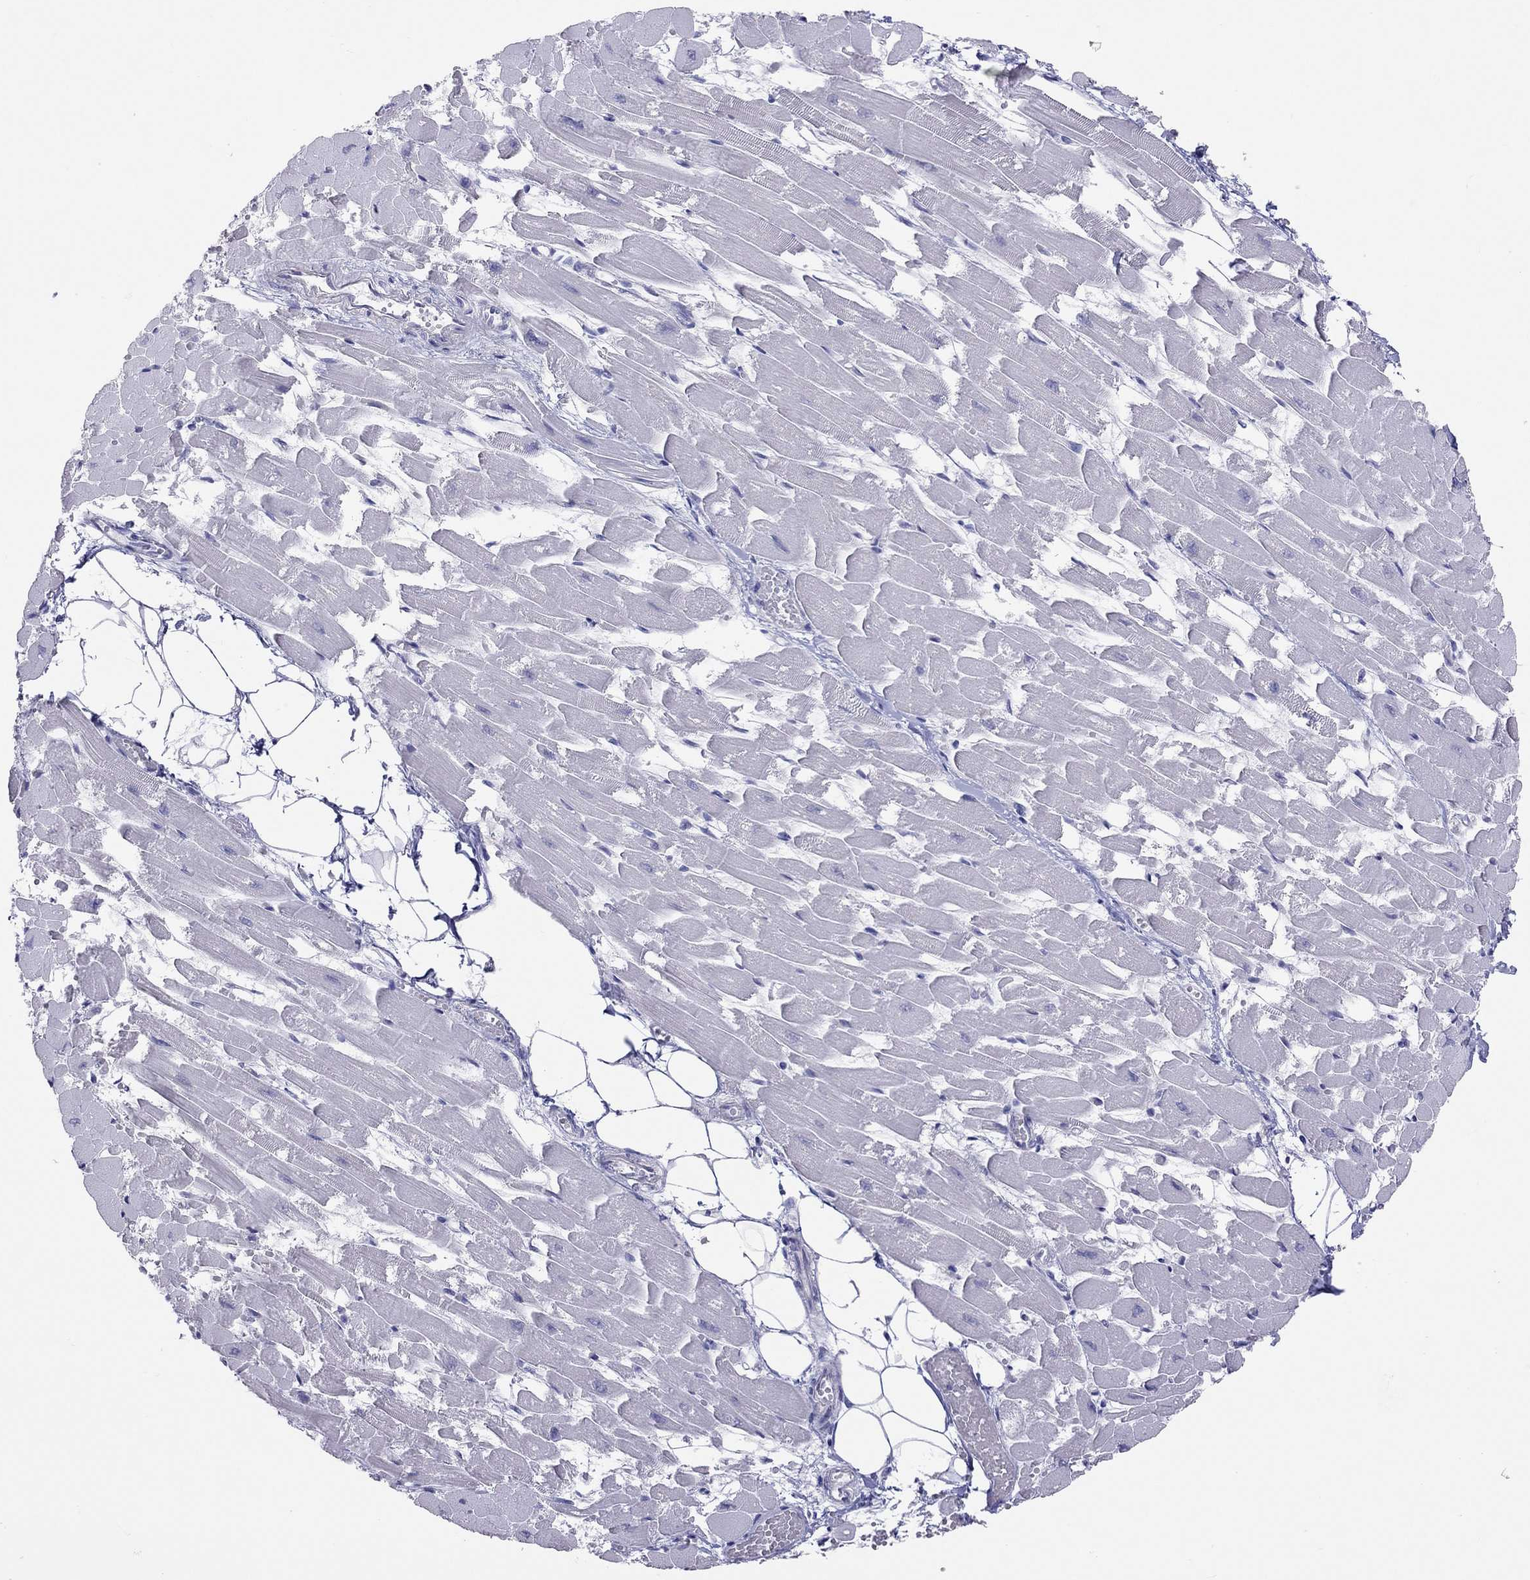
{"staining": {"intensity": "negative", "quantity": "none", "location": "none"}, "tissue": "heart muscle", "cell_type": "Cardiomyocytes", "image_type": "normal", "snomed": [{"axis": "morphology", "description": "Normal tissue, NOS"}, {"axis": "topography", "description": "Heart"}], "caption": "Human heart muscle stained for a protein using immunohistochemistry (IHC) exhibits no expression in cardiomyocytes.", "gene": "JHY", "patient": {"sex": "female", "age": 52}}